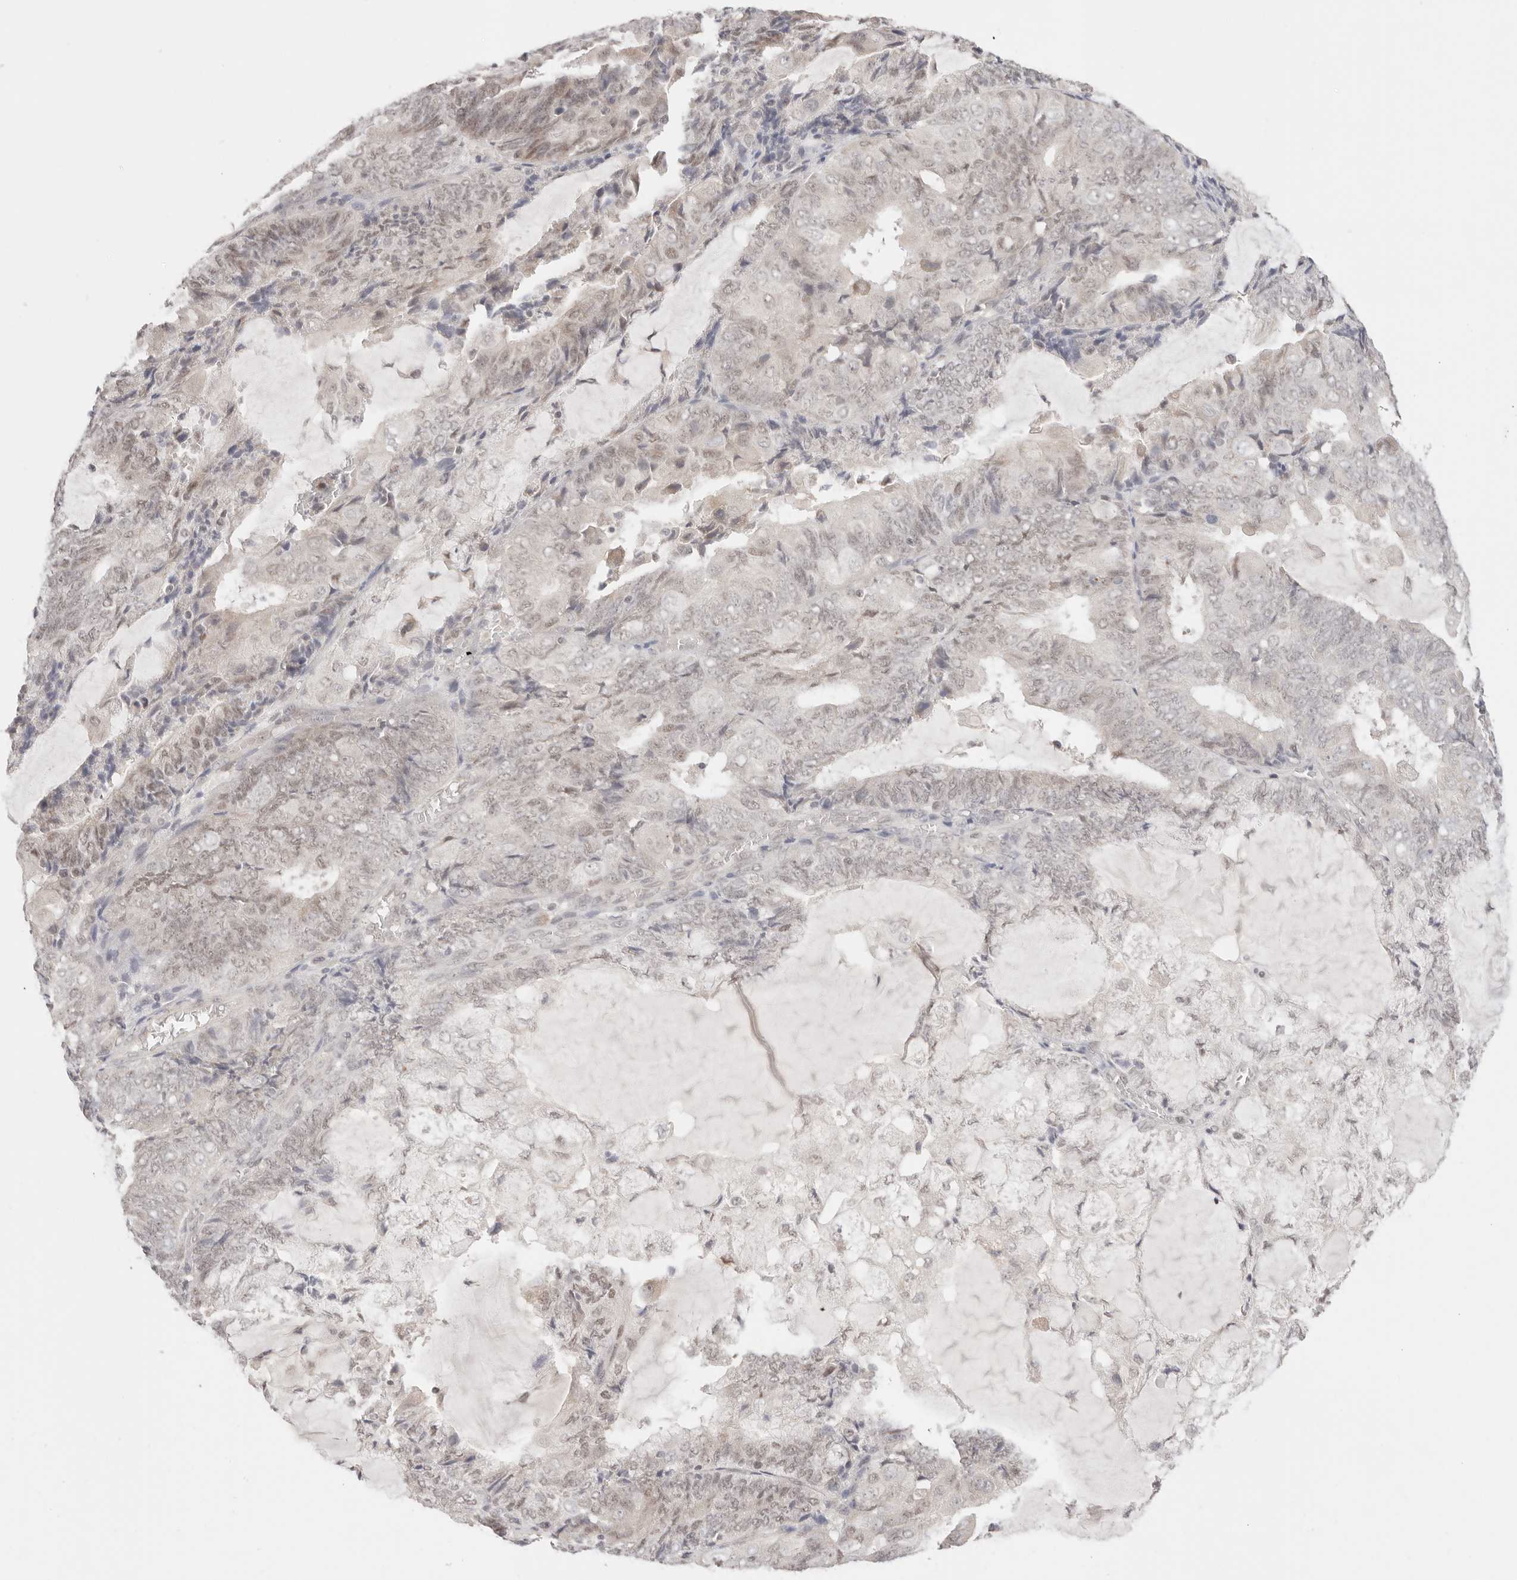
{"staining": {"intensity": "weak", "quantity": "25%-75%", "location": "nuclear"}, "tissue": "endometrial cancer", "cell_type": "Tumor cells", "image_type": "cancer", "snomed": [{"axis": "morphology", "description": "Adenocarcinoma, NOS"}, {"axis": "topography", "description": "Endometrium"}], "caption": "This photomicrograph displays immunohistochemistry staining of human adenocarcinoma (endometrial), with low weak nuclear positivity in approximately 25%-75% of tumor cells.", "gene": "RFC3", "patient": {"sex": "female", "age": 81}}